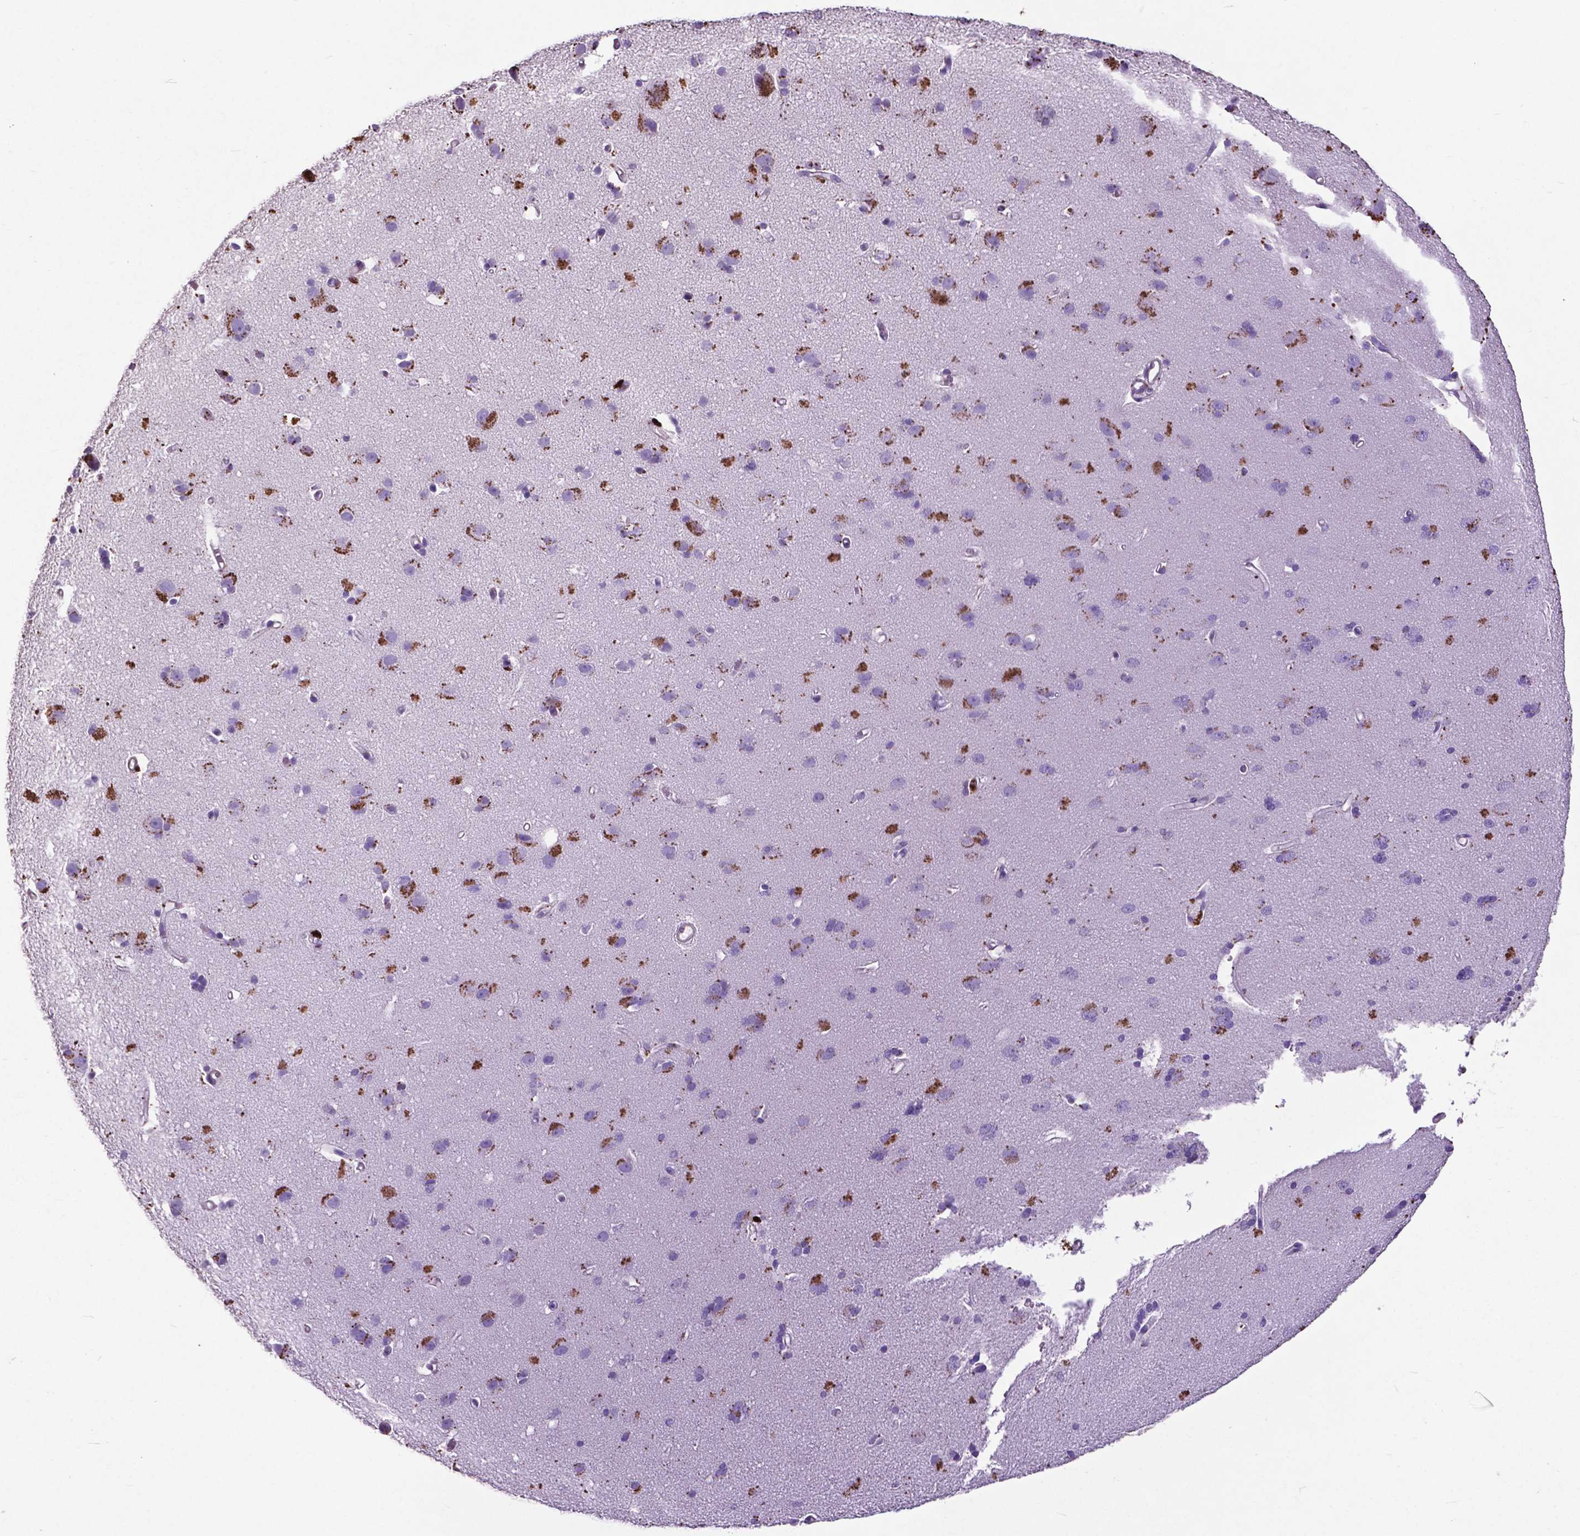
{"staining": {"intensity": "negative", "quantity": "none", "location": "none"}, "tissue": "cerebral cortex", "cell_type": "Endothelial cells", "image_type": "normal", "snomed": [{"axis": "morphology", "description": "Normal tissue, NOS"}, {"axis": "morphology", "description": "Glioma, malignant, High grade"}, {"axis": "topography", "description": "Cerebral cortex"}], "caption": "This is an IHC photomicrograph of unremarkable human cerebral cortex. There is no expression in endothelial cells.", "gene": "PDLIM1", "patient": {"sex": "male", "age": 71}}